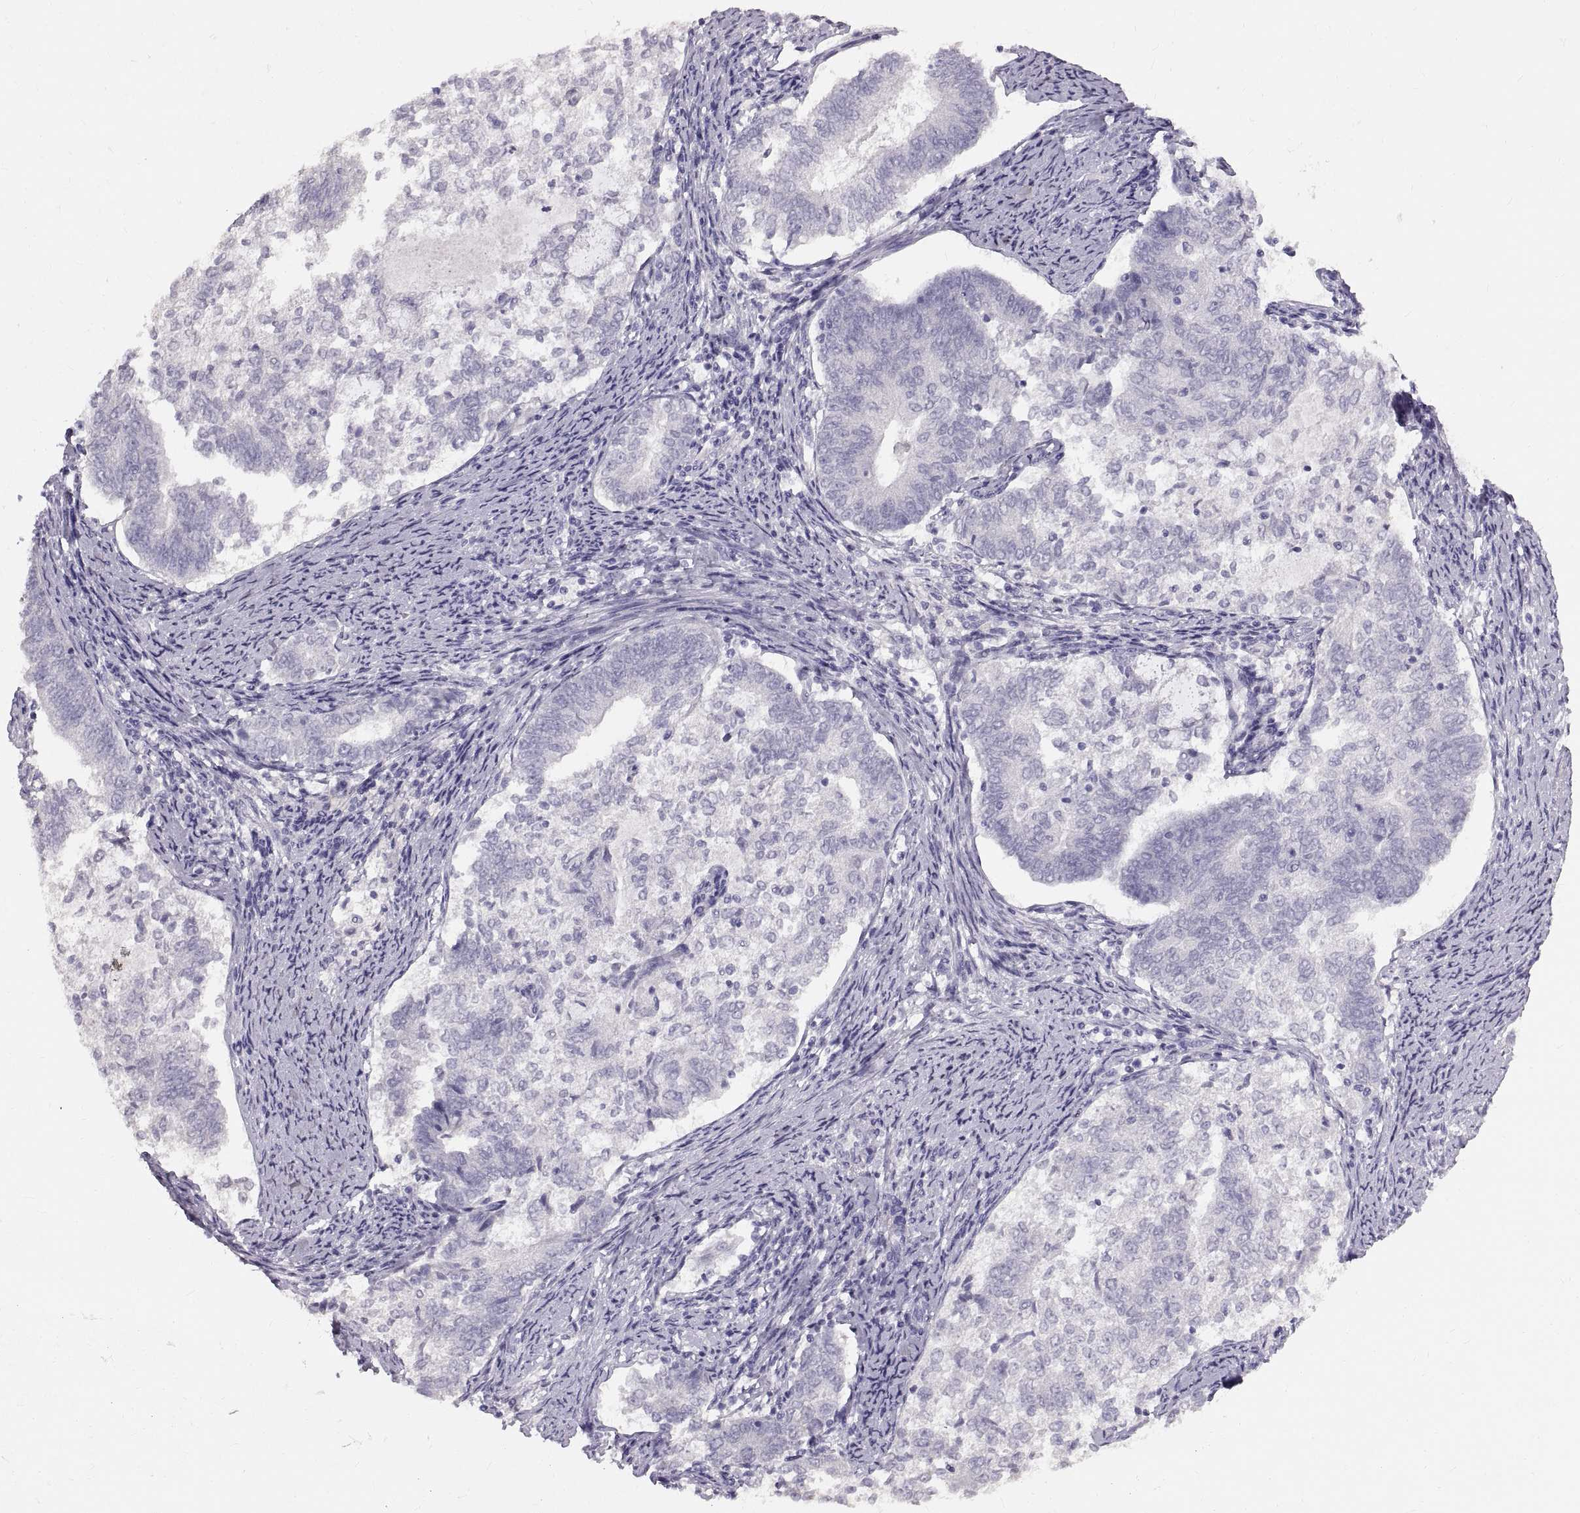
{"staining": {"intensity": "negative", "quantity": "none", "location": "none"}, "tissue": "endometrial cancer", "cell_type": "Tumor cells", "image_type": "cancer", "snomed": [{"axis": "morphology", "description": "Adenocarcinoma, NOS"}, {"axis": "topography", "description": "Endometrium"}], "caption": "This is an immunohistochemistry (IHC) photomicrograph of endometrial adenocarcinoma. There is no expression in tumor cells.", "gene": "SPACDR", "patient": {"sex": "female", "age": 65}}